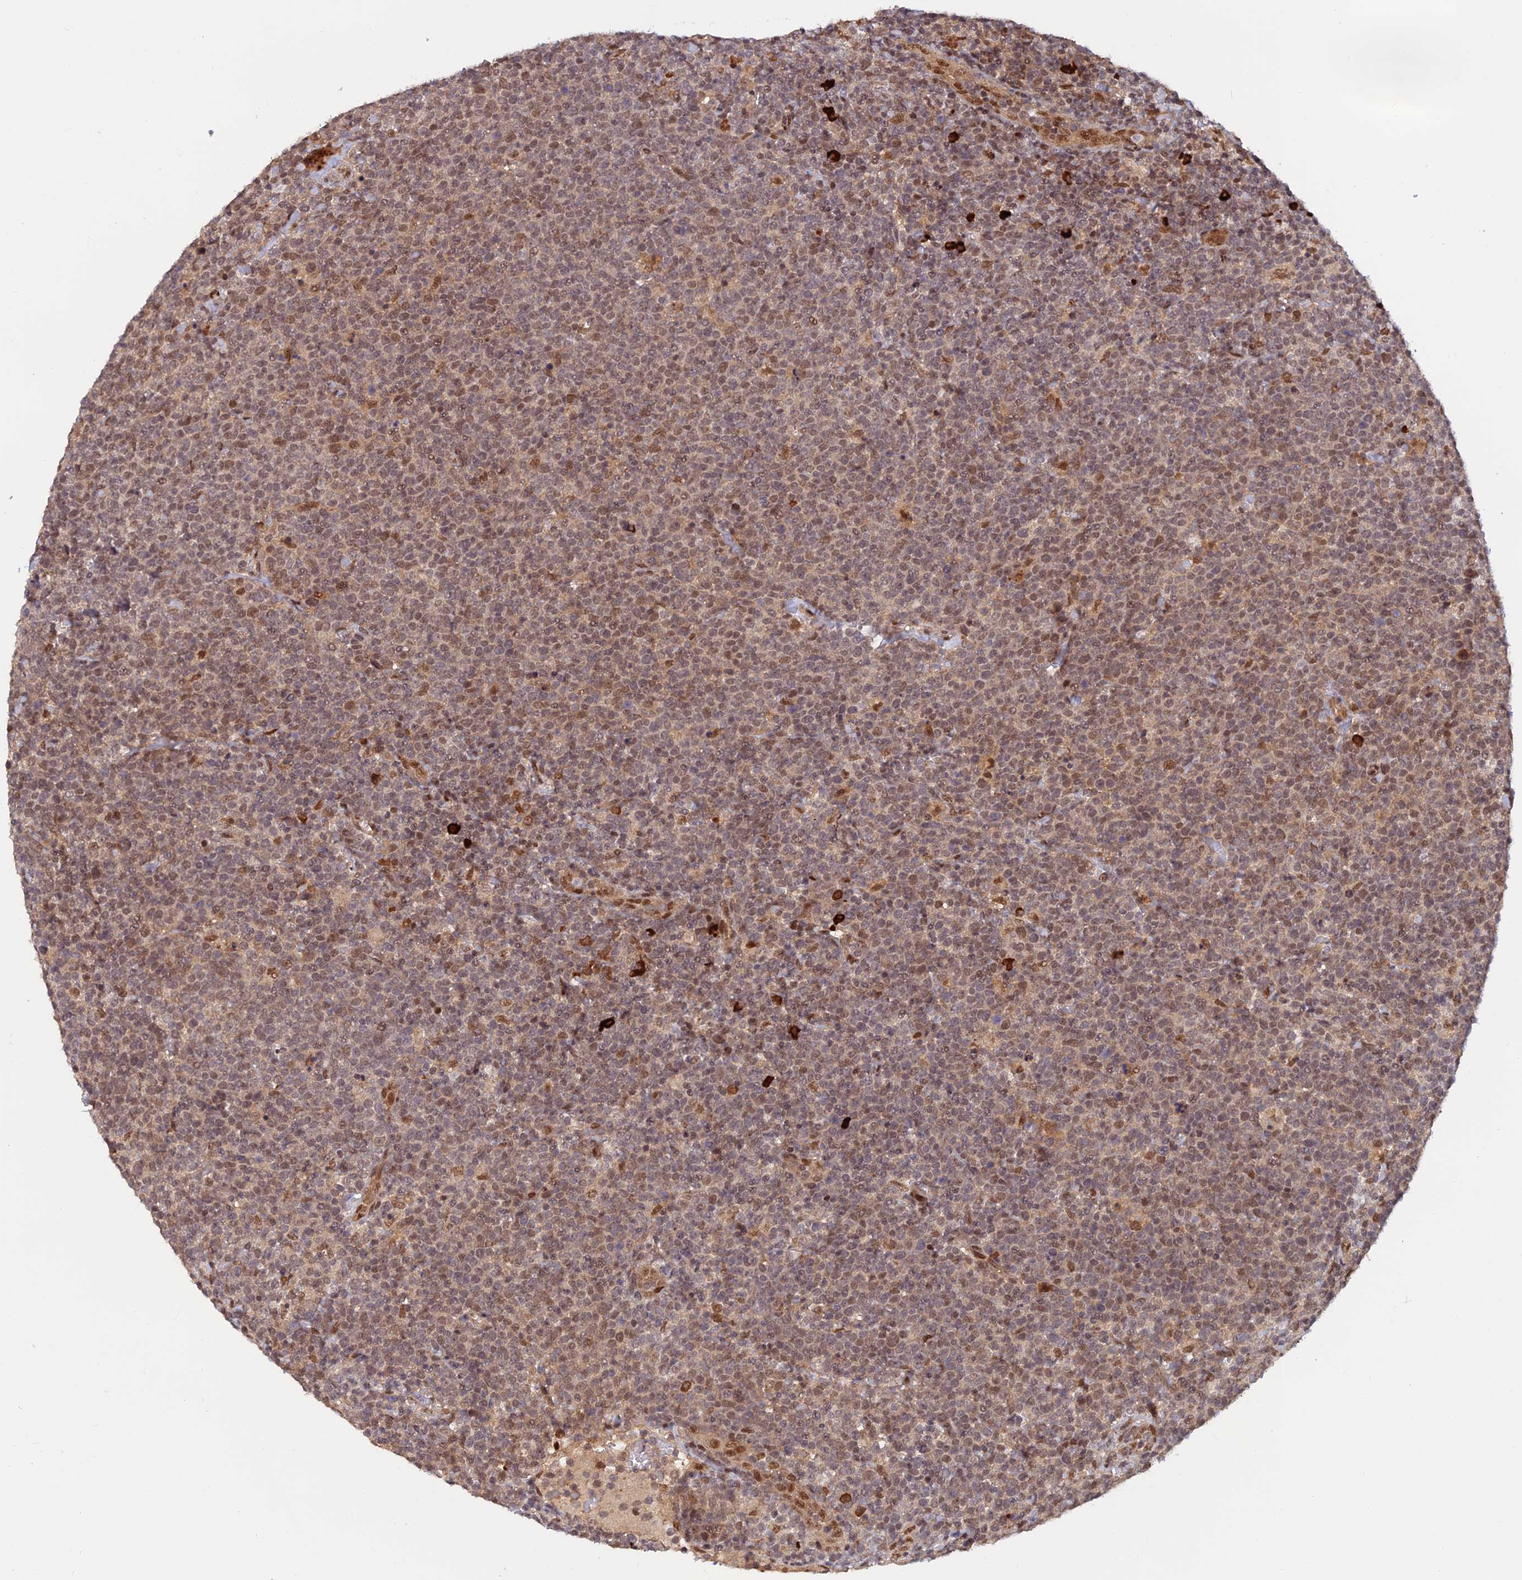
{"staining": {"intensity": "moderate", "quantity": ">75%", "location": "nuclear"}, "tissue": "lymphoma", "cell_type": "Tumor cells", "image_type": "cancer", "snomed": [{"axis": "morphology", "description": "Malignant lymphoma, non-Hodgkin's type, High grade"}, {"axis": "topography", "description": "Lymph node"}], "caption": "Protein expression by immunohistochemistry displays moderate nuclear expression in approximately >75% of tumor cells in lymphoma. (Stains: DAB in brown, nuclei in blue, Microscopy: brightfield microscopy at high magnification).", "gene": "ZNF565", "patient": {"sex": "male", "age": 61}}